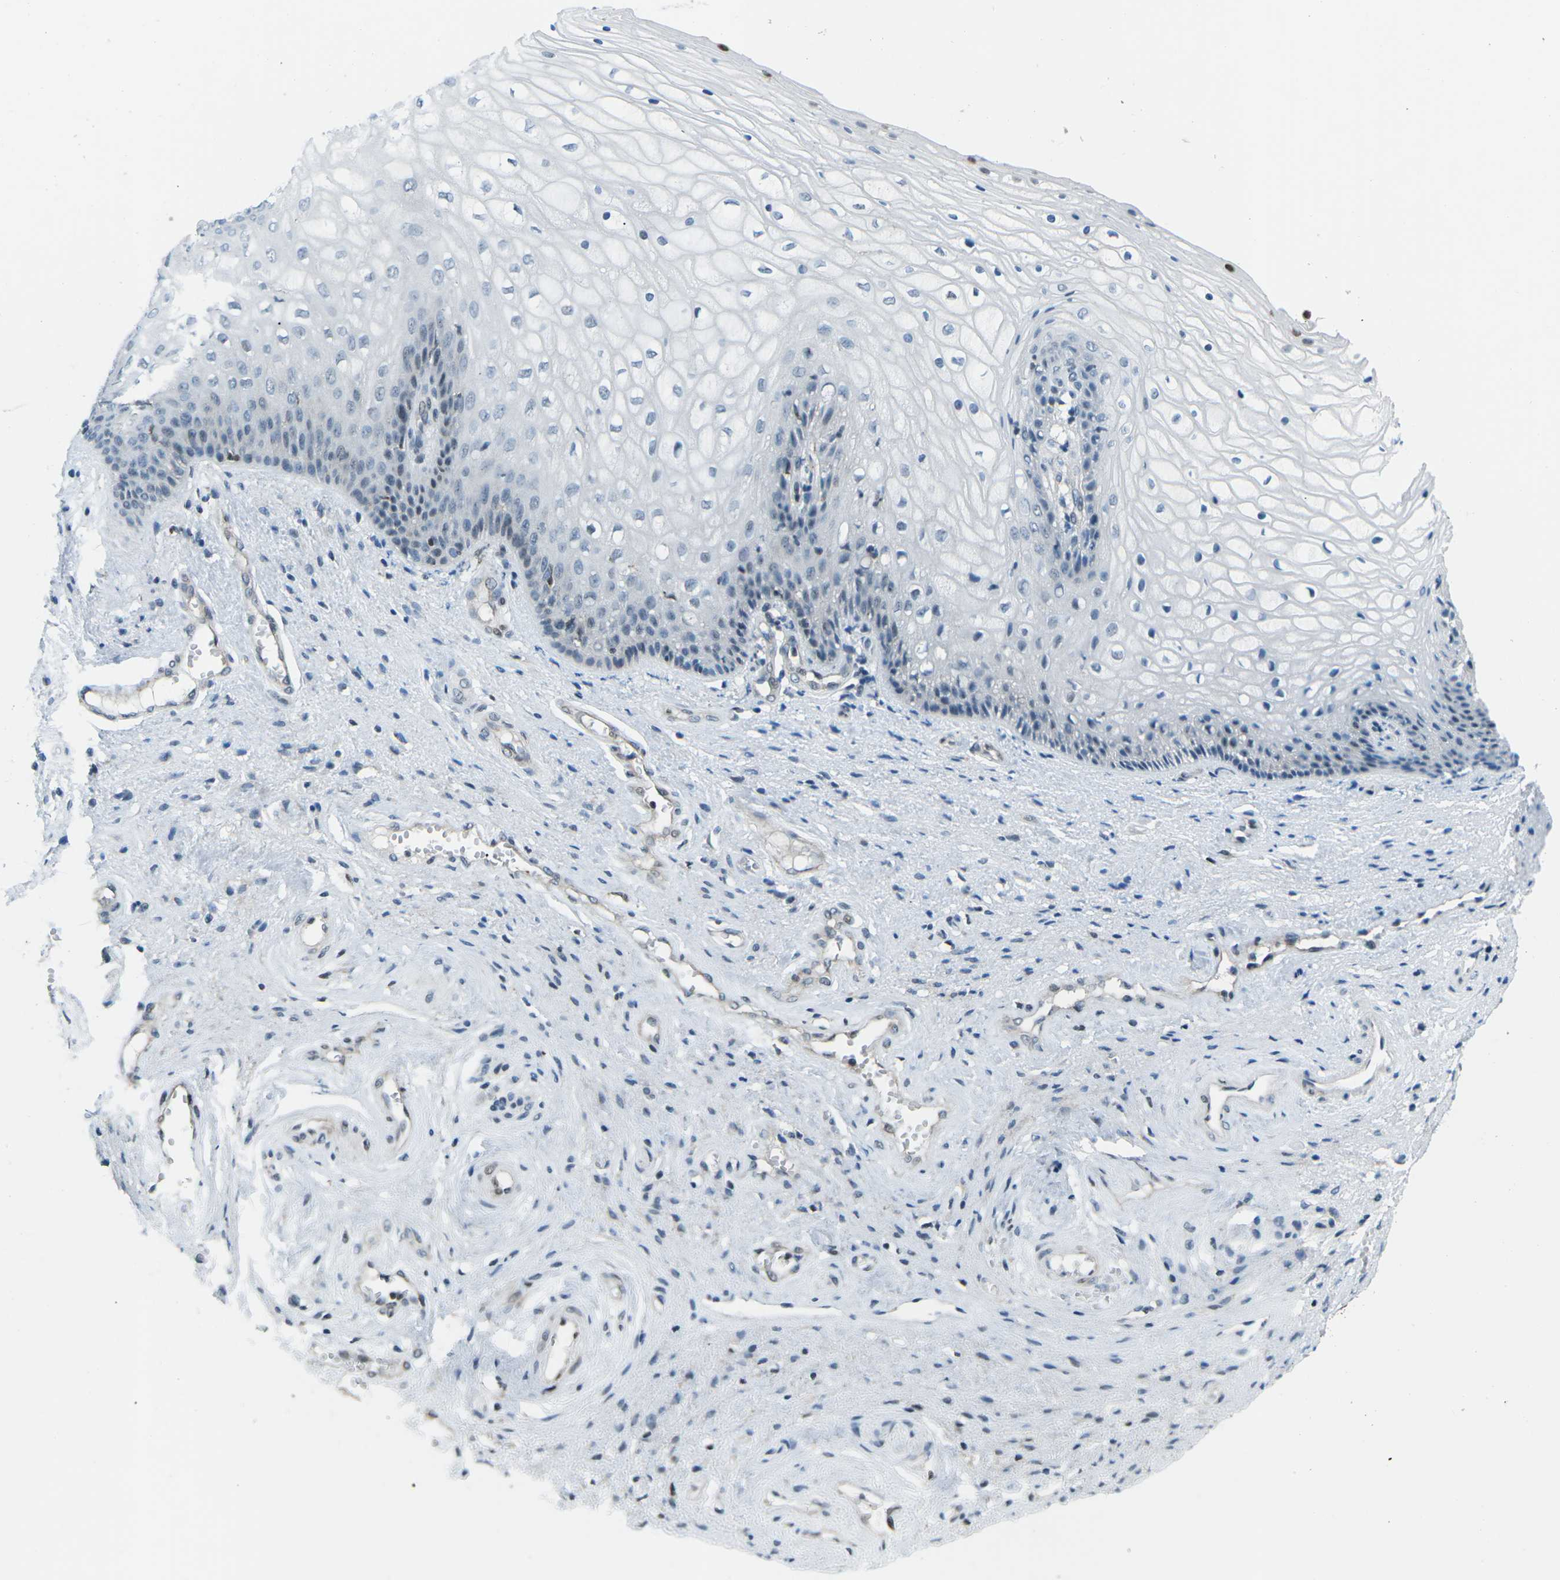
{"staining": {"intensity": "weak", "quantity": "<25%", "location": "nuclear"}, "tissue": "vagina", "cell_type": "Squamous epithelial cells", "image_type": "normal", "snomed": [{"axis": "morphology", "description": "Normal tissue, NOS"}, {"axis": "topography", "description": "Vagina"}], "caption": "This is an immunohistochemistry image of benign vagina. There is no expression in squamous epithelial cells.", "gene": "MBNL1", "patient": {"sex": "female", "age": 34}}